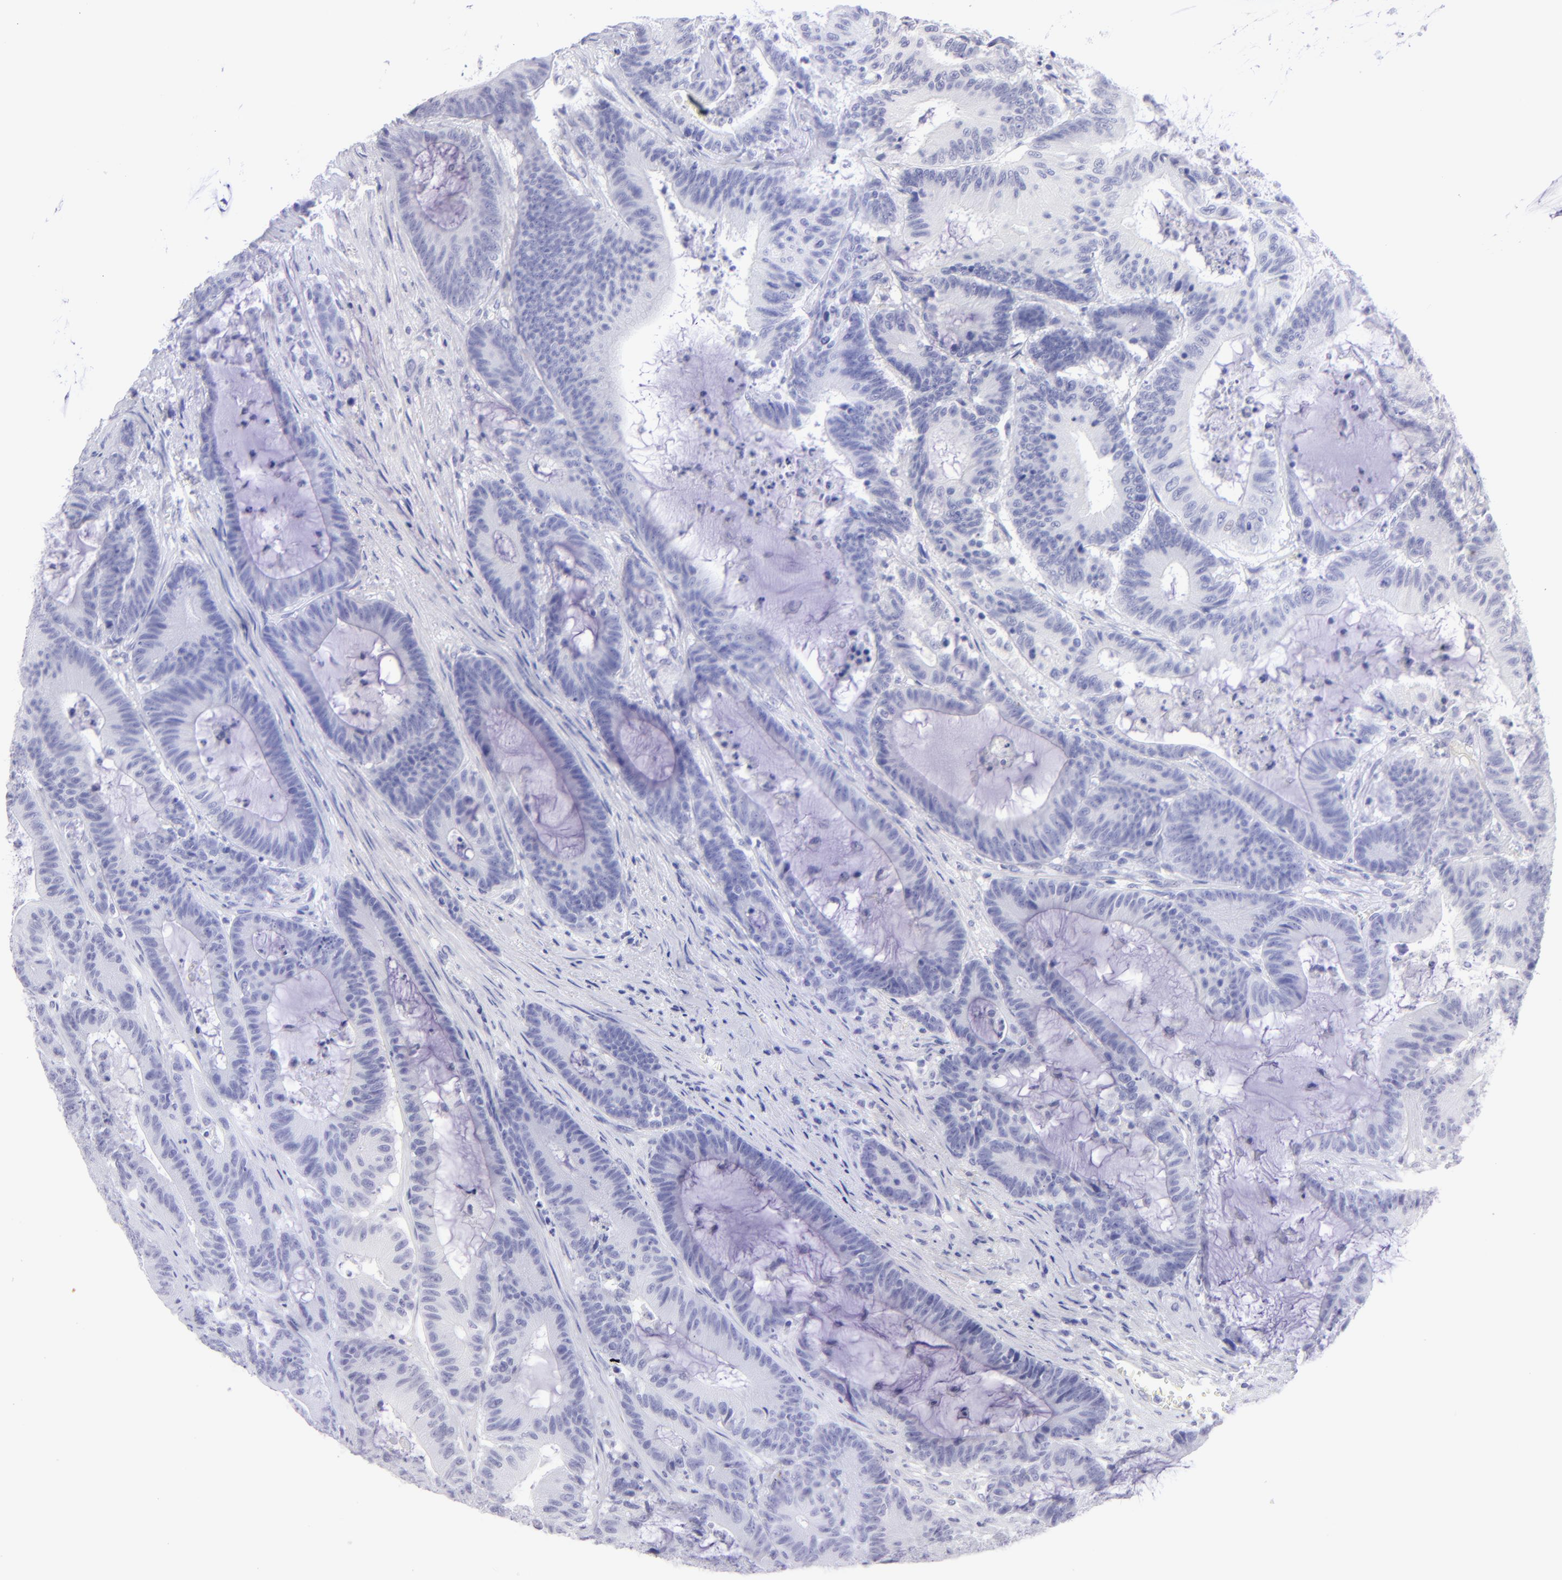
{"staining": {"intensity": "negative", "quantity": "none", "location": "none"}, "tissue": "colorectal cancer", "cell_type": "Tumor cells", "image_type": "cancer", "snomed": [{"axis": "morphology", "description": "Adenocarcinoma, NOS"}, {"axis": "topography", "description": "Colon"}], "caption": "An image of human colorectal adenocarcinoma is negative for staining in tumor cells.", "gene": "SLC1A2", "patient": {"sex": "female", "age": 84}}